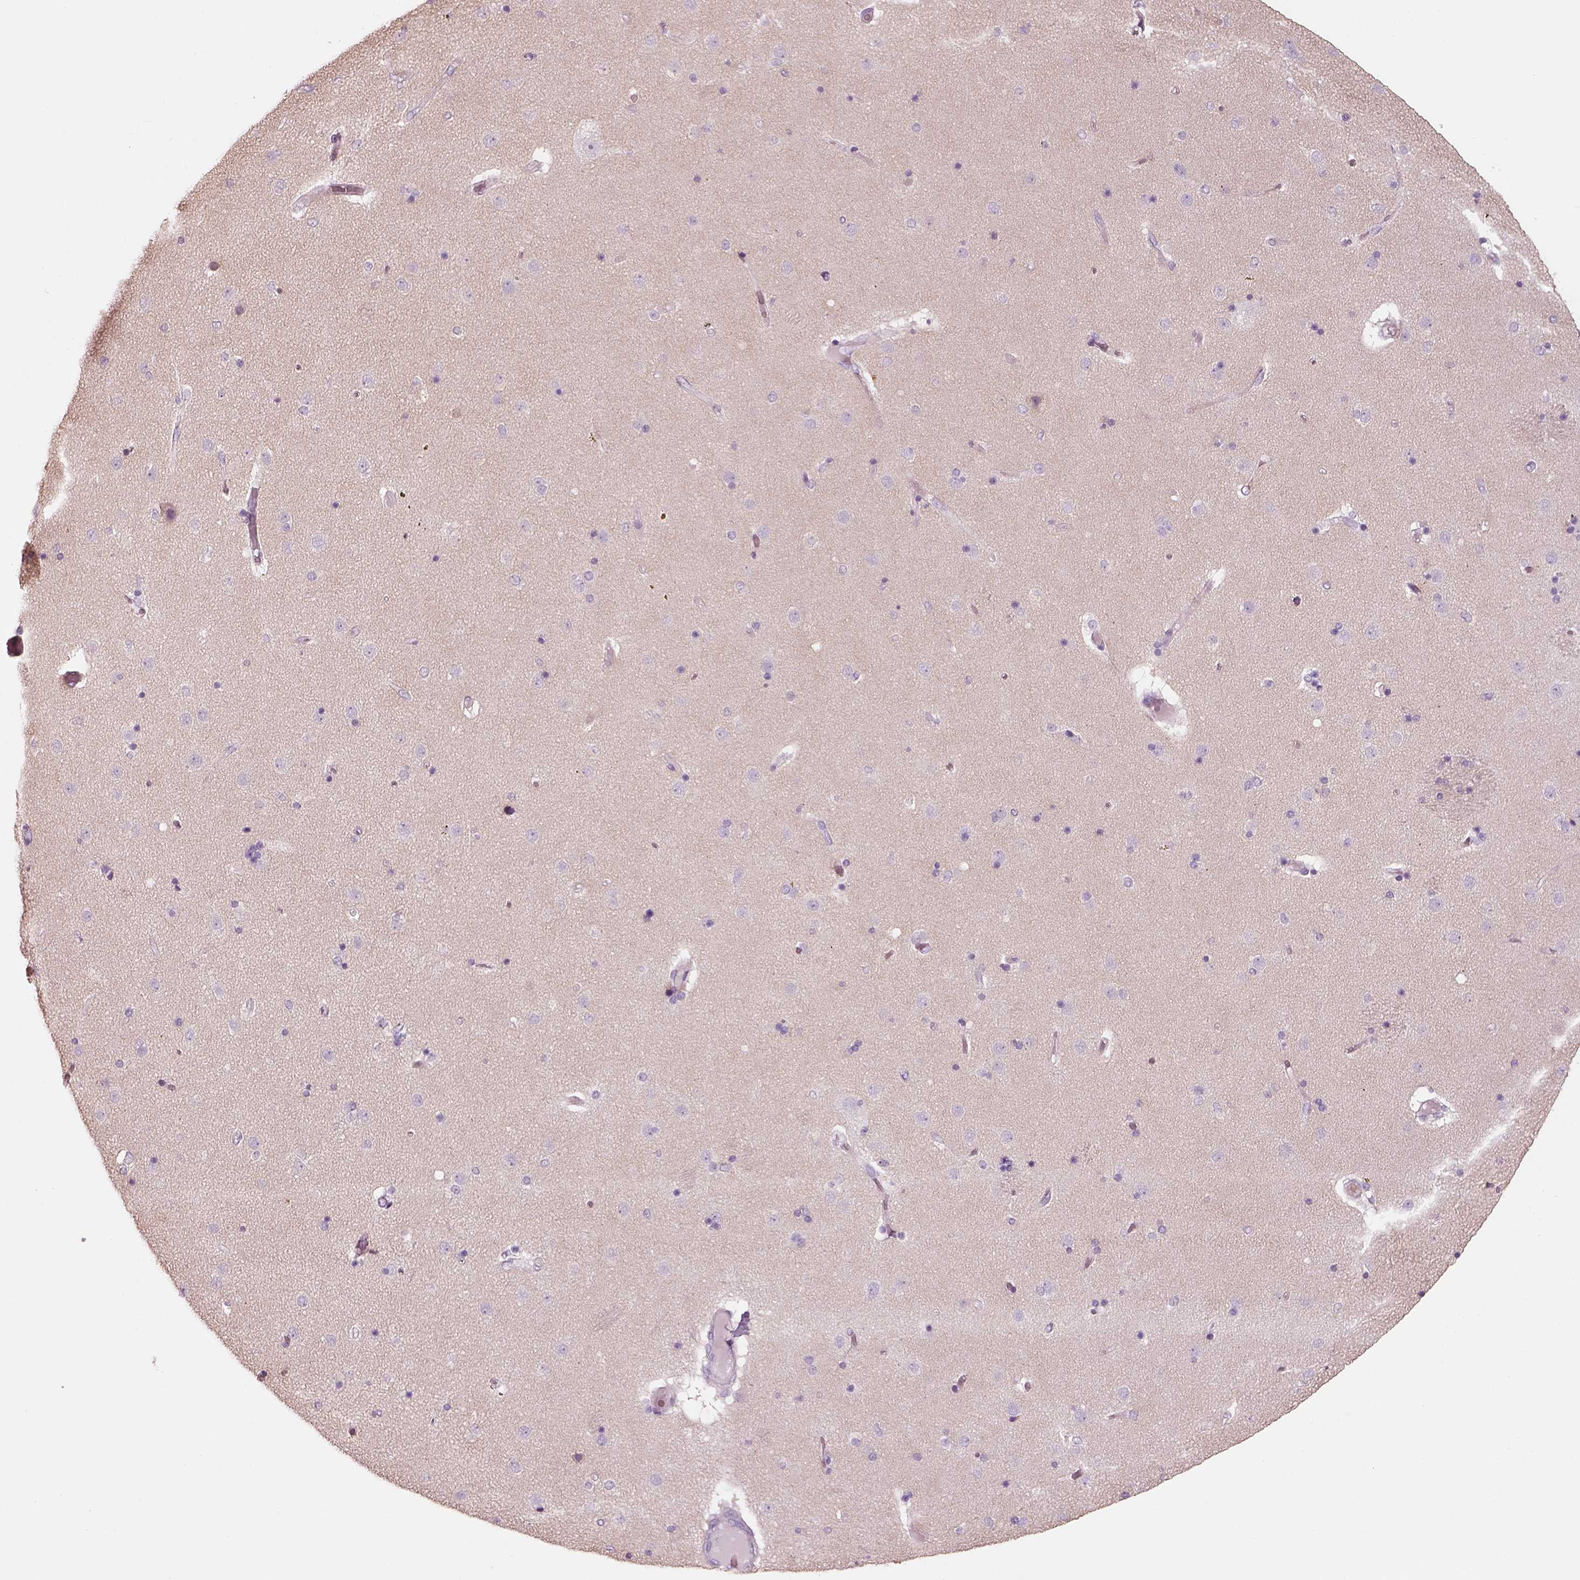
{"staining": {"intensity": "negative", "quantity": "none", "location": "none"}, "tissue": "caudate", "cell_type": "Glial cells", "image_type": "normal", "snomed": [{"axis": "morphology", "description": "Normal tissue, NOS"}, {"axis": "topography", "description": "Lateral ventricle wall"}], "caption": "Immunohistochemistry (IHC) histopathology image of benign human caudate stained for a protein (brown), which reveals no positivity in glial cells.", "gene": "PNOC", "patient": {"sex": "female", "age": 71}}